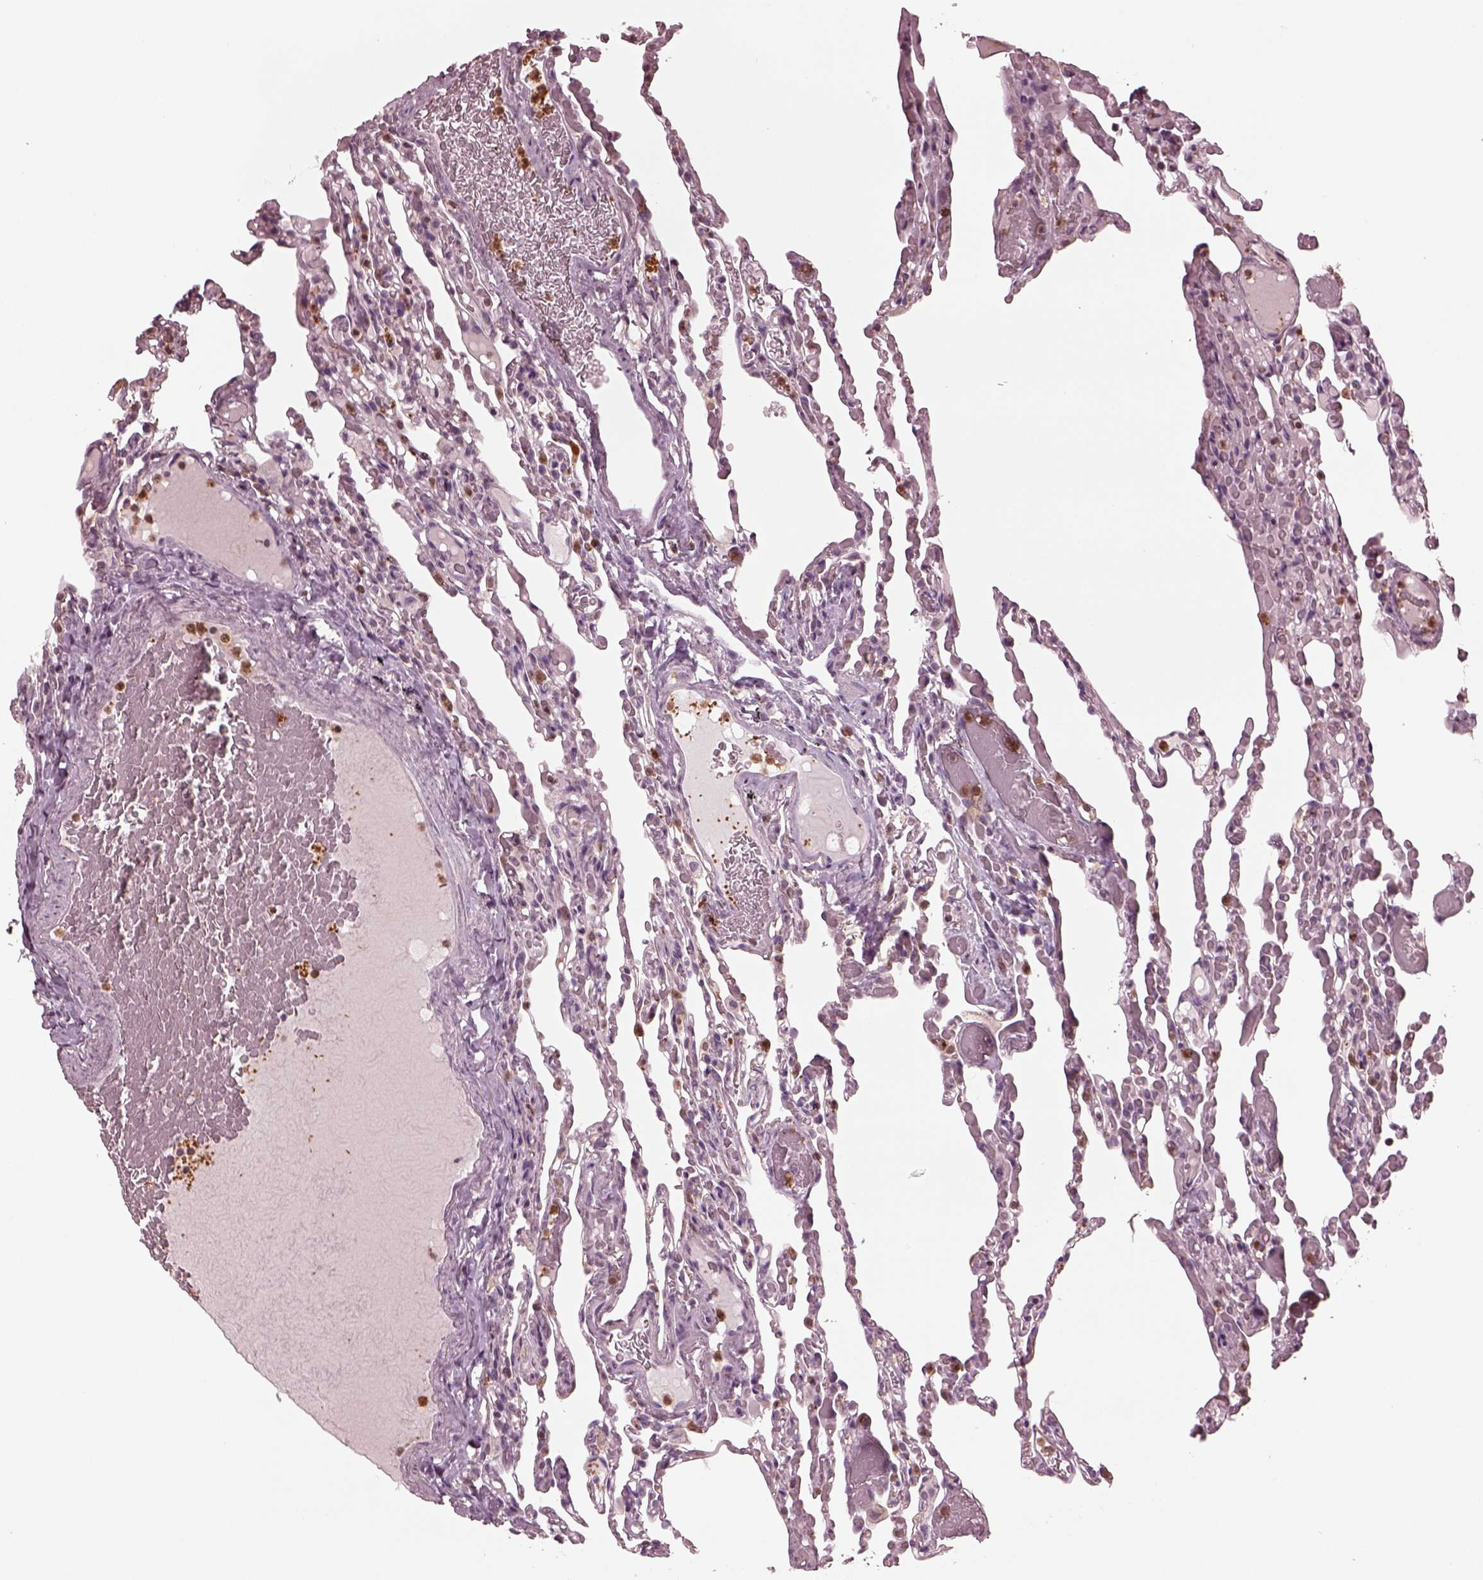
{"staining": {"intensity": "negative", "quantity": "none", "location": "none"}, "tissue": "lung", "cell_type": "Alveolar cells", "image_type": "normal", "snomed": [{"axis": "morphology", "description": "Normal tissue, NOS"}, {"axis": "topography", "description": "Lung"}], "caption": "Benign lung was stained to show a protein in brown. There is no significant positivity in alveolar cells. (DAB immunohistochemistry, high magnification).", "gene": "PSTPIP2", "patient": {"sex": "female", "age": 43}}